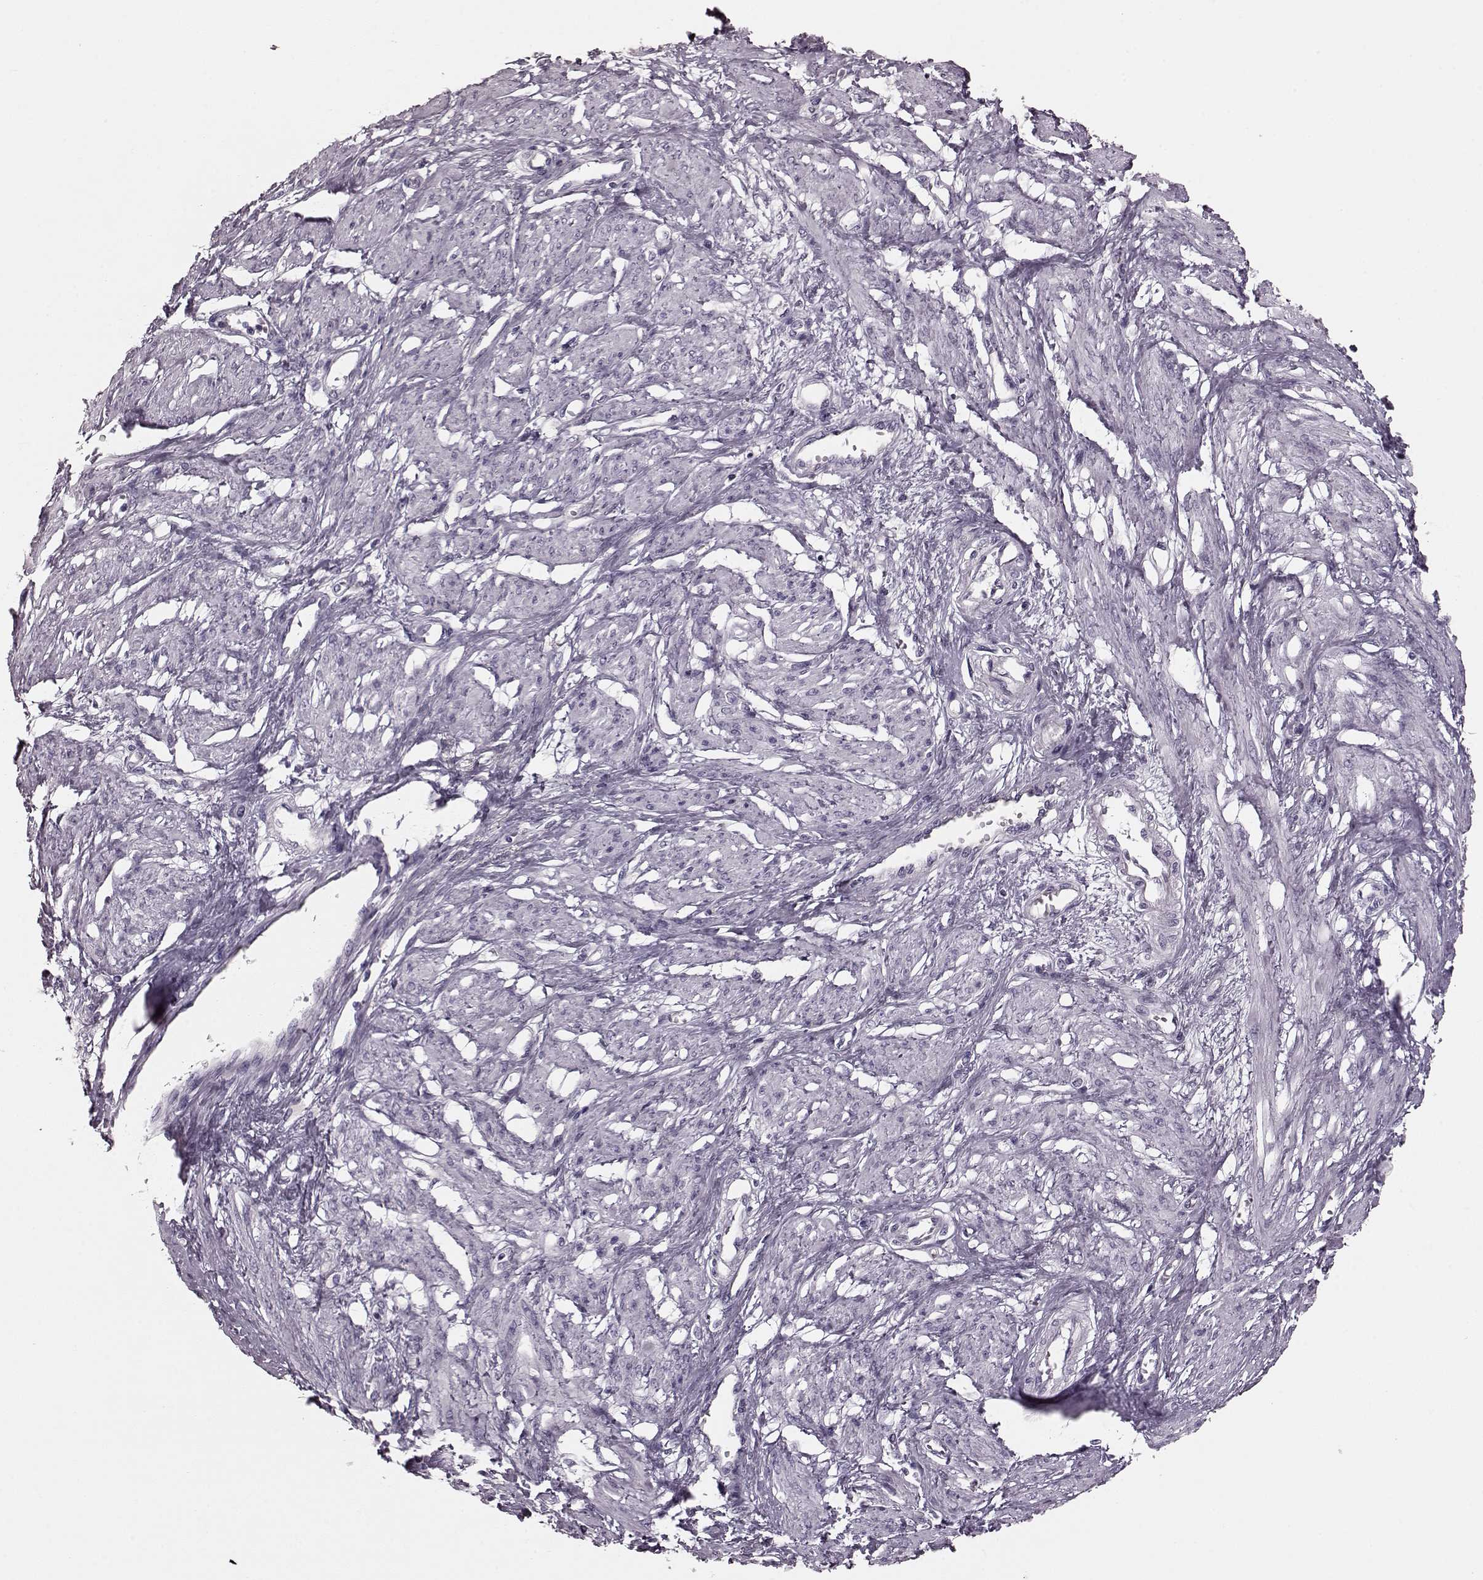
{"staining": {"intensity": "negative", "quantity": "none", "location": "none"}, "tissue": "smooth muscle", "cell_type": "Smooth muscle cells", "image_type": "normal", "snomed": [{"axis": "morphology", "description": "Normal tissue, NOS"}, {"axis": "topography", "description": "Smooth muscle"}, {"axis": "topography", "description": "Uterus"}], "caption": "A histopathology image of human smooth muscle is negative for staining in smooth muscle cells. (DAB (3,3'-diaminobenzidine) IHC, high magnification).", "gene": "SNTG1", "patient": {"sex": "female", "age": 39}}